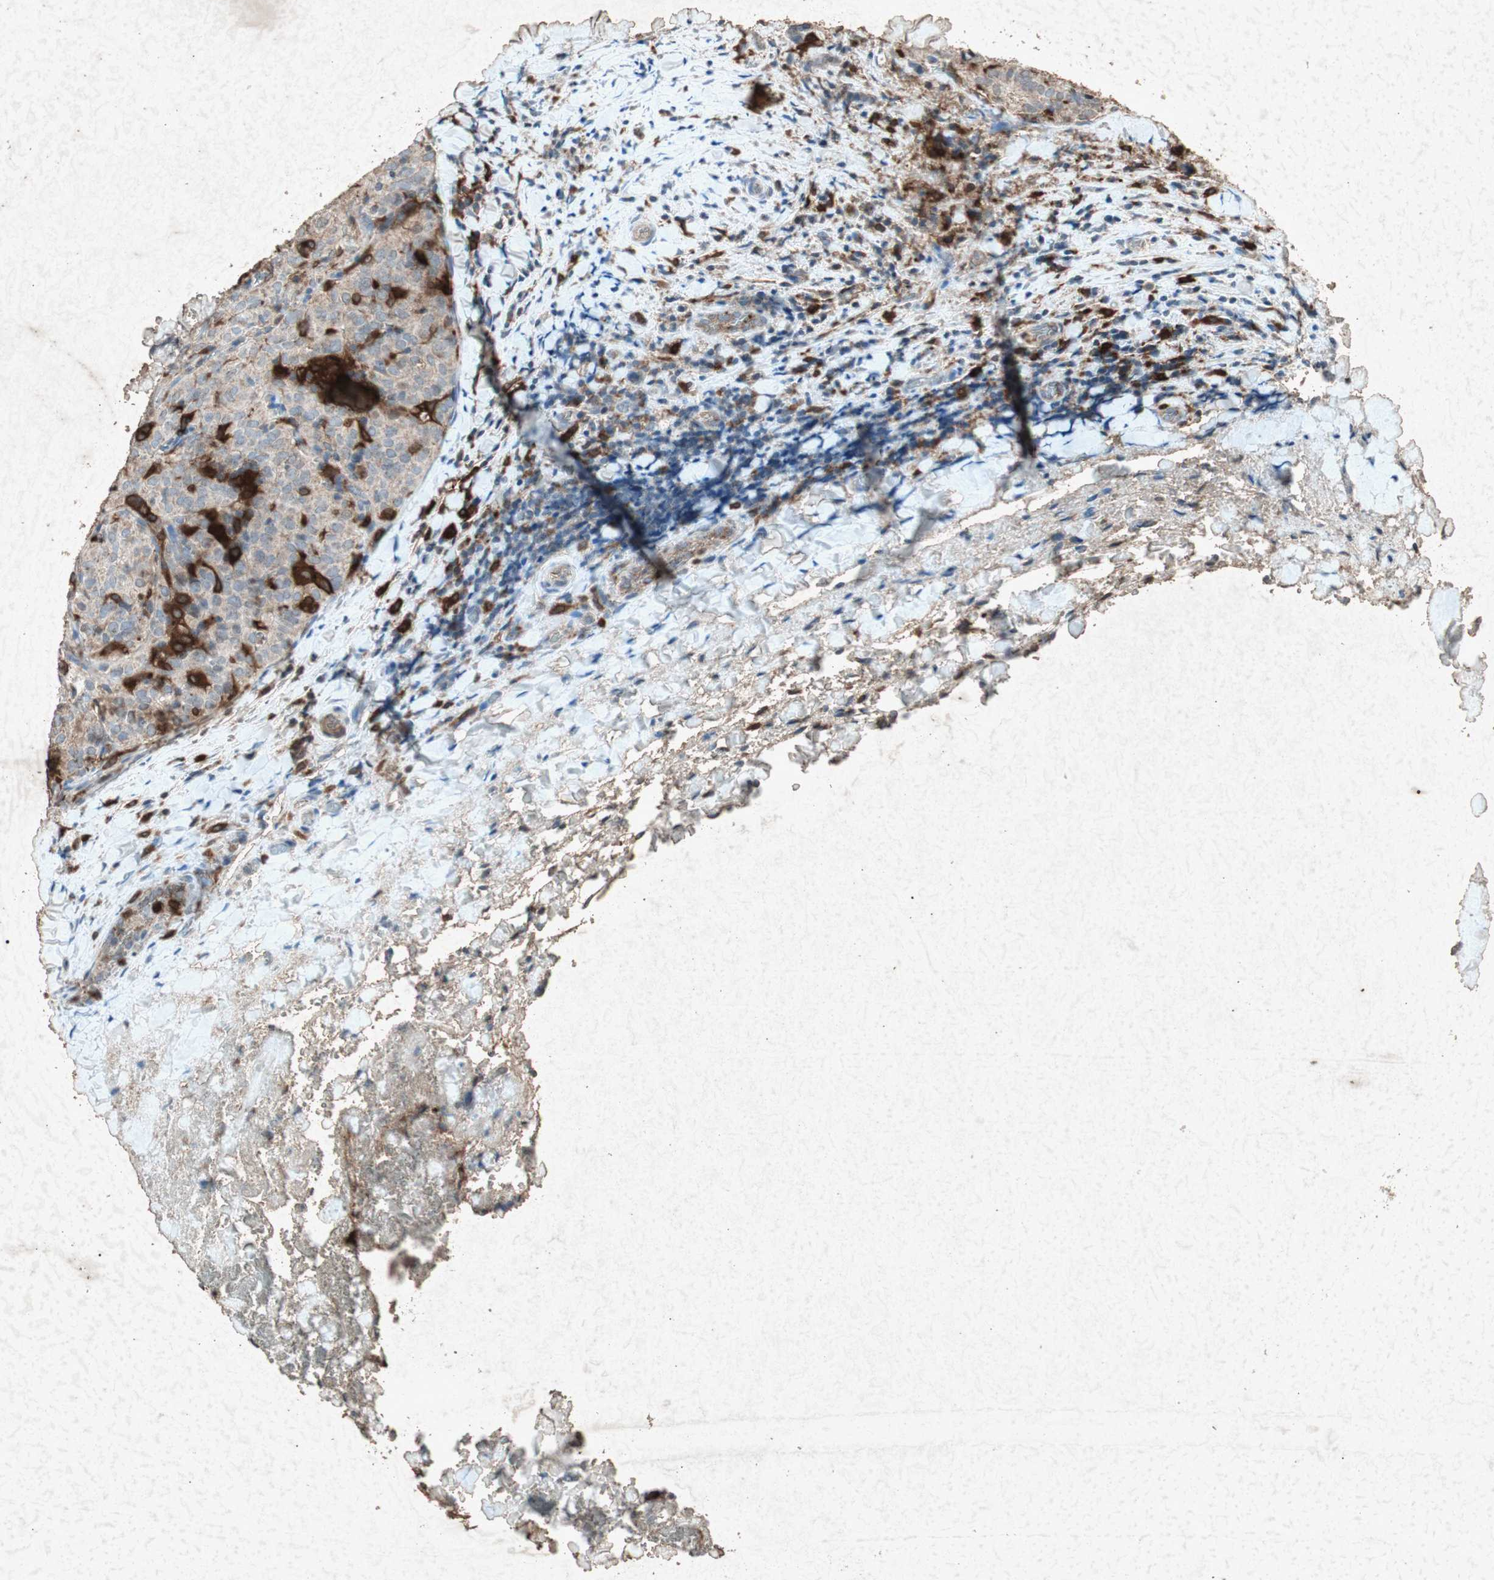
{"staining": {"intensity": "moderate", "quantity": ">75%", "location": "cytoplasmic/membranous"}, "tissue": "thyroid cancer", "cell_type": "Tumor cells", "image_type": "cancer", "snomed": [{"axis": "morphology", "description": "Normal tissue, NOS"}, {"axis": "morphology", "description": "Papillary adenocarcinoma, NOS"}, {"axis": "topography", "description": "Thyroid gland"}], "caption": "This micrograph displays immunohistochemistry (IHC) staining of papillary adenocarcinoma (thyroid), with medium moderate cytoplasmic/membranous staining in about >75% of tumor cells.", "gene": "TYROBP", "patient": {"sex": "female", "age": 30}}